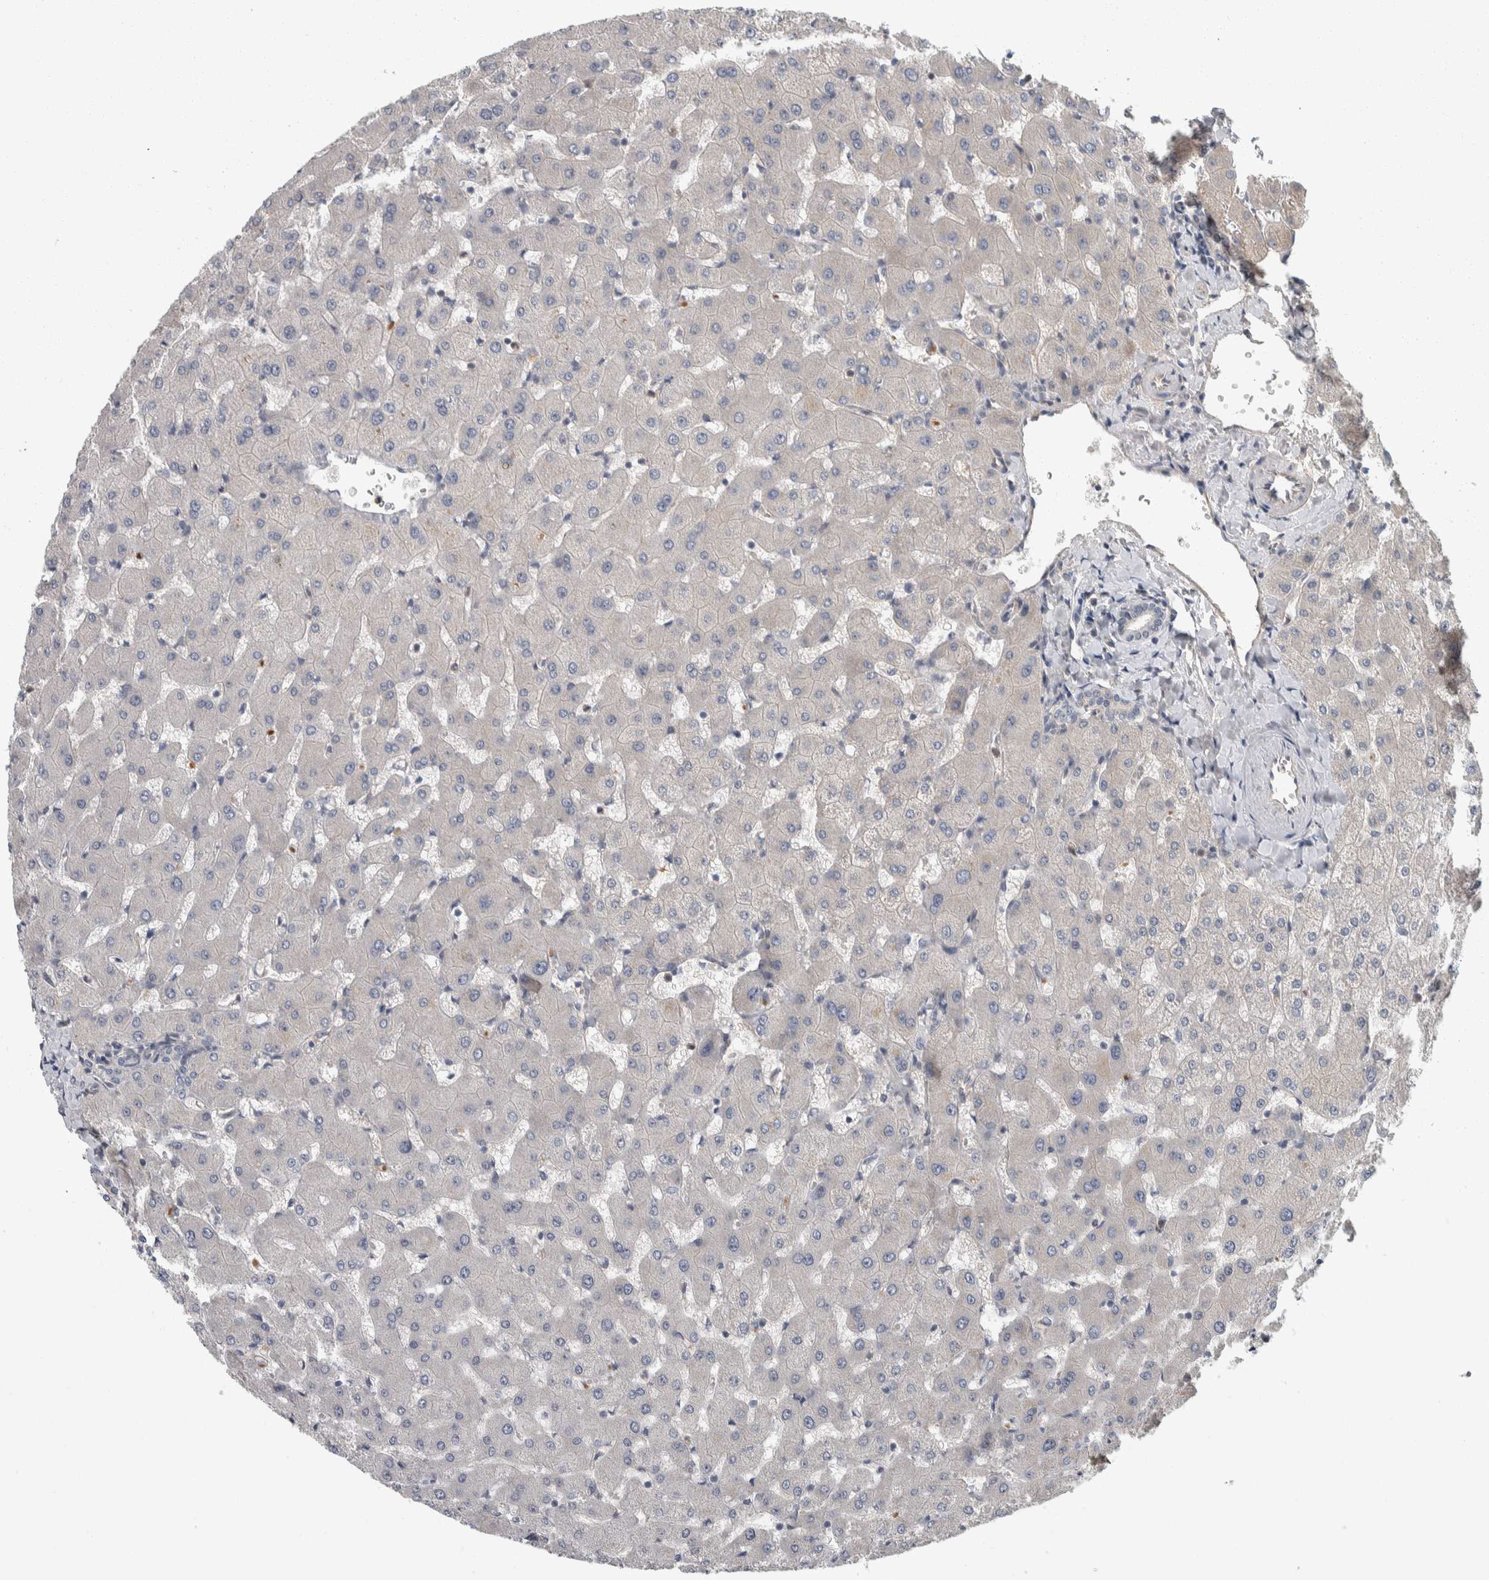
{"staining": {"intensity": "negative", "quantity": "none", "location": "none"}, "tissue": "liver", "cell_type": "Cholangiocytes", "image_type": "normal", "snomed": [{"axis": "morphology", "description": "Normal tissue, NOS"}, {"axis": "topography", "description": "Liver"}], "caption": "IHC image of normal liver stained for a protein (brown), which shows no positivity in cholangiocytes. The staining was performed using DAB to visualize the protein expression in brown, while the nuclei were stained in blue with hematoxylin (Magnification: 20x).", "gene": "KCNJ3", "patient": {"sex": "female", "age": 63}}